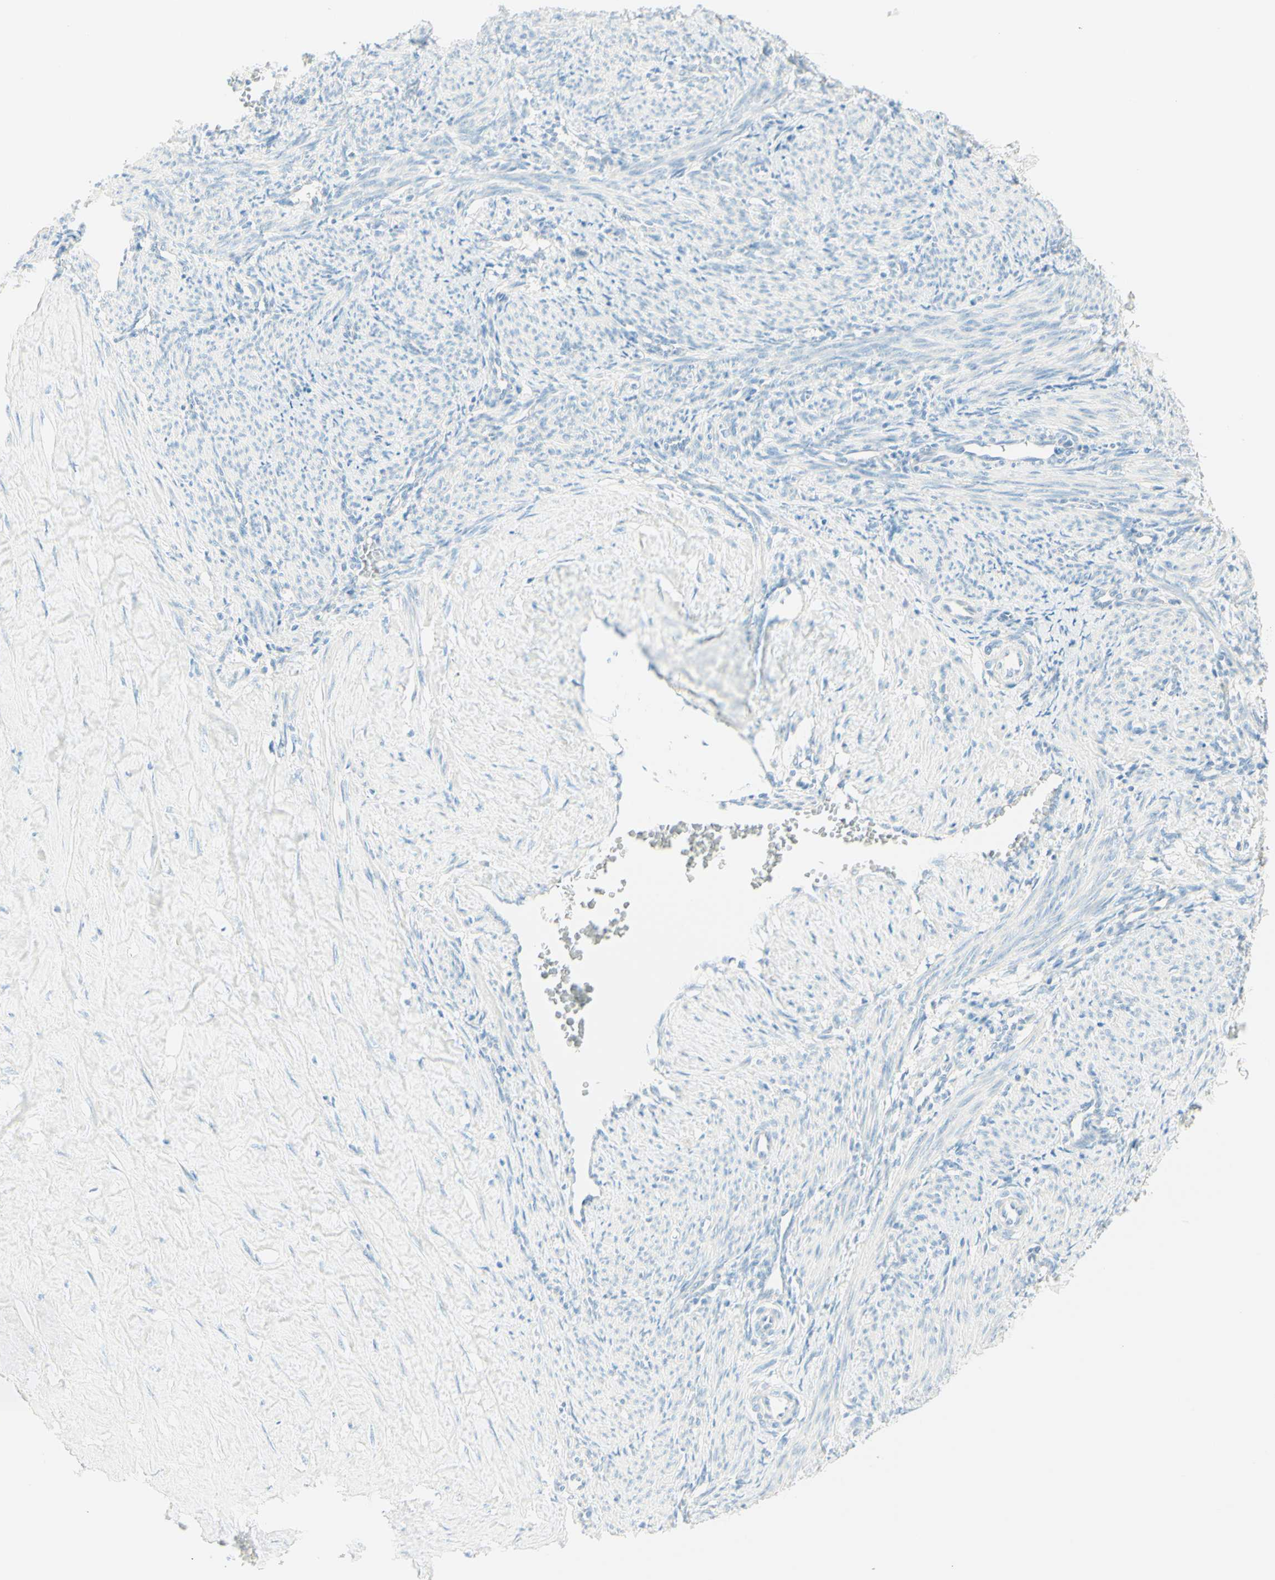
{"staining": {"intensity": "negative", "quantity": "none", "location": "none"}, "tissue": "smooth muscle", "cell_type": "Smooth muscle cells", "image_type": "normal", "snomed": [{"axis": "morphology", "description": "Normal tissue, NOS"}, {"axis": "topography", "description": "Endometrium"}], "caption": "DAB immunohistochemical staining of unremarkable smooth muscle displays no significant positivity in smooth muscle cells. (IHC, brightfield microscopy, high magnification).", "gene": "TMEM132D", "patient": {"sex": "female", "age": 33}}